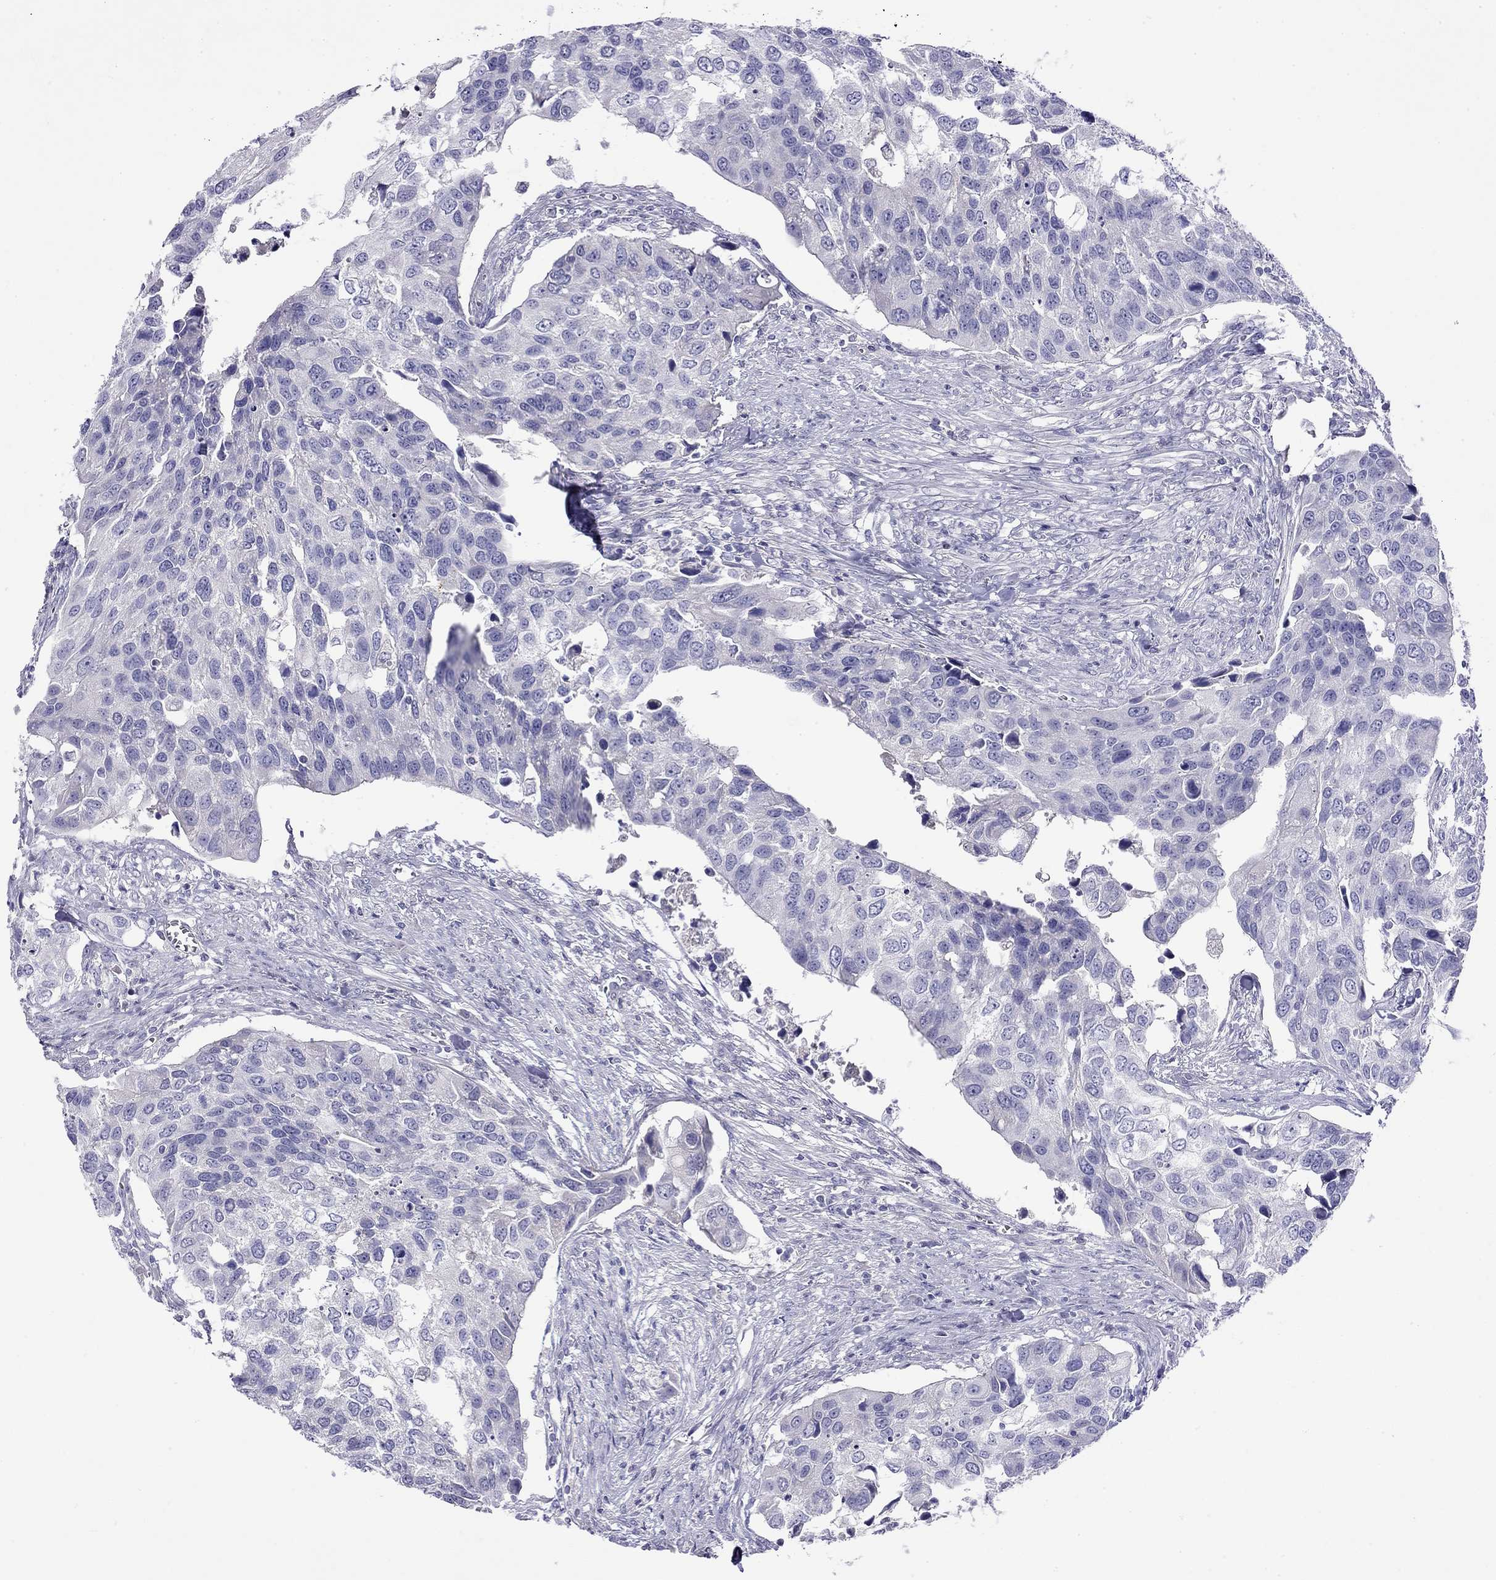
{"staining": {"intensity": "negative", "quantity": "none", "location": "none"}, "tissue": "urothelial cancer", "cell_type": "Tumor cells", "image_type": "cancer", "snomed": [{"axis": "morphology", "description": "Urothelial carcinoma, High grade"}, {"axis": "topography", "description": "Urinary bladder"}], "caption": "Protein analysis of urothelial carcinoma (high-grade) shows no significant positivity in tumor cells.", "gene": "GNAT3", "patient": {"sex": "male", "age": 60}}